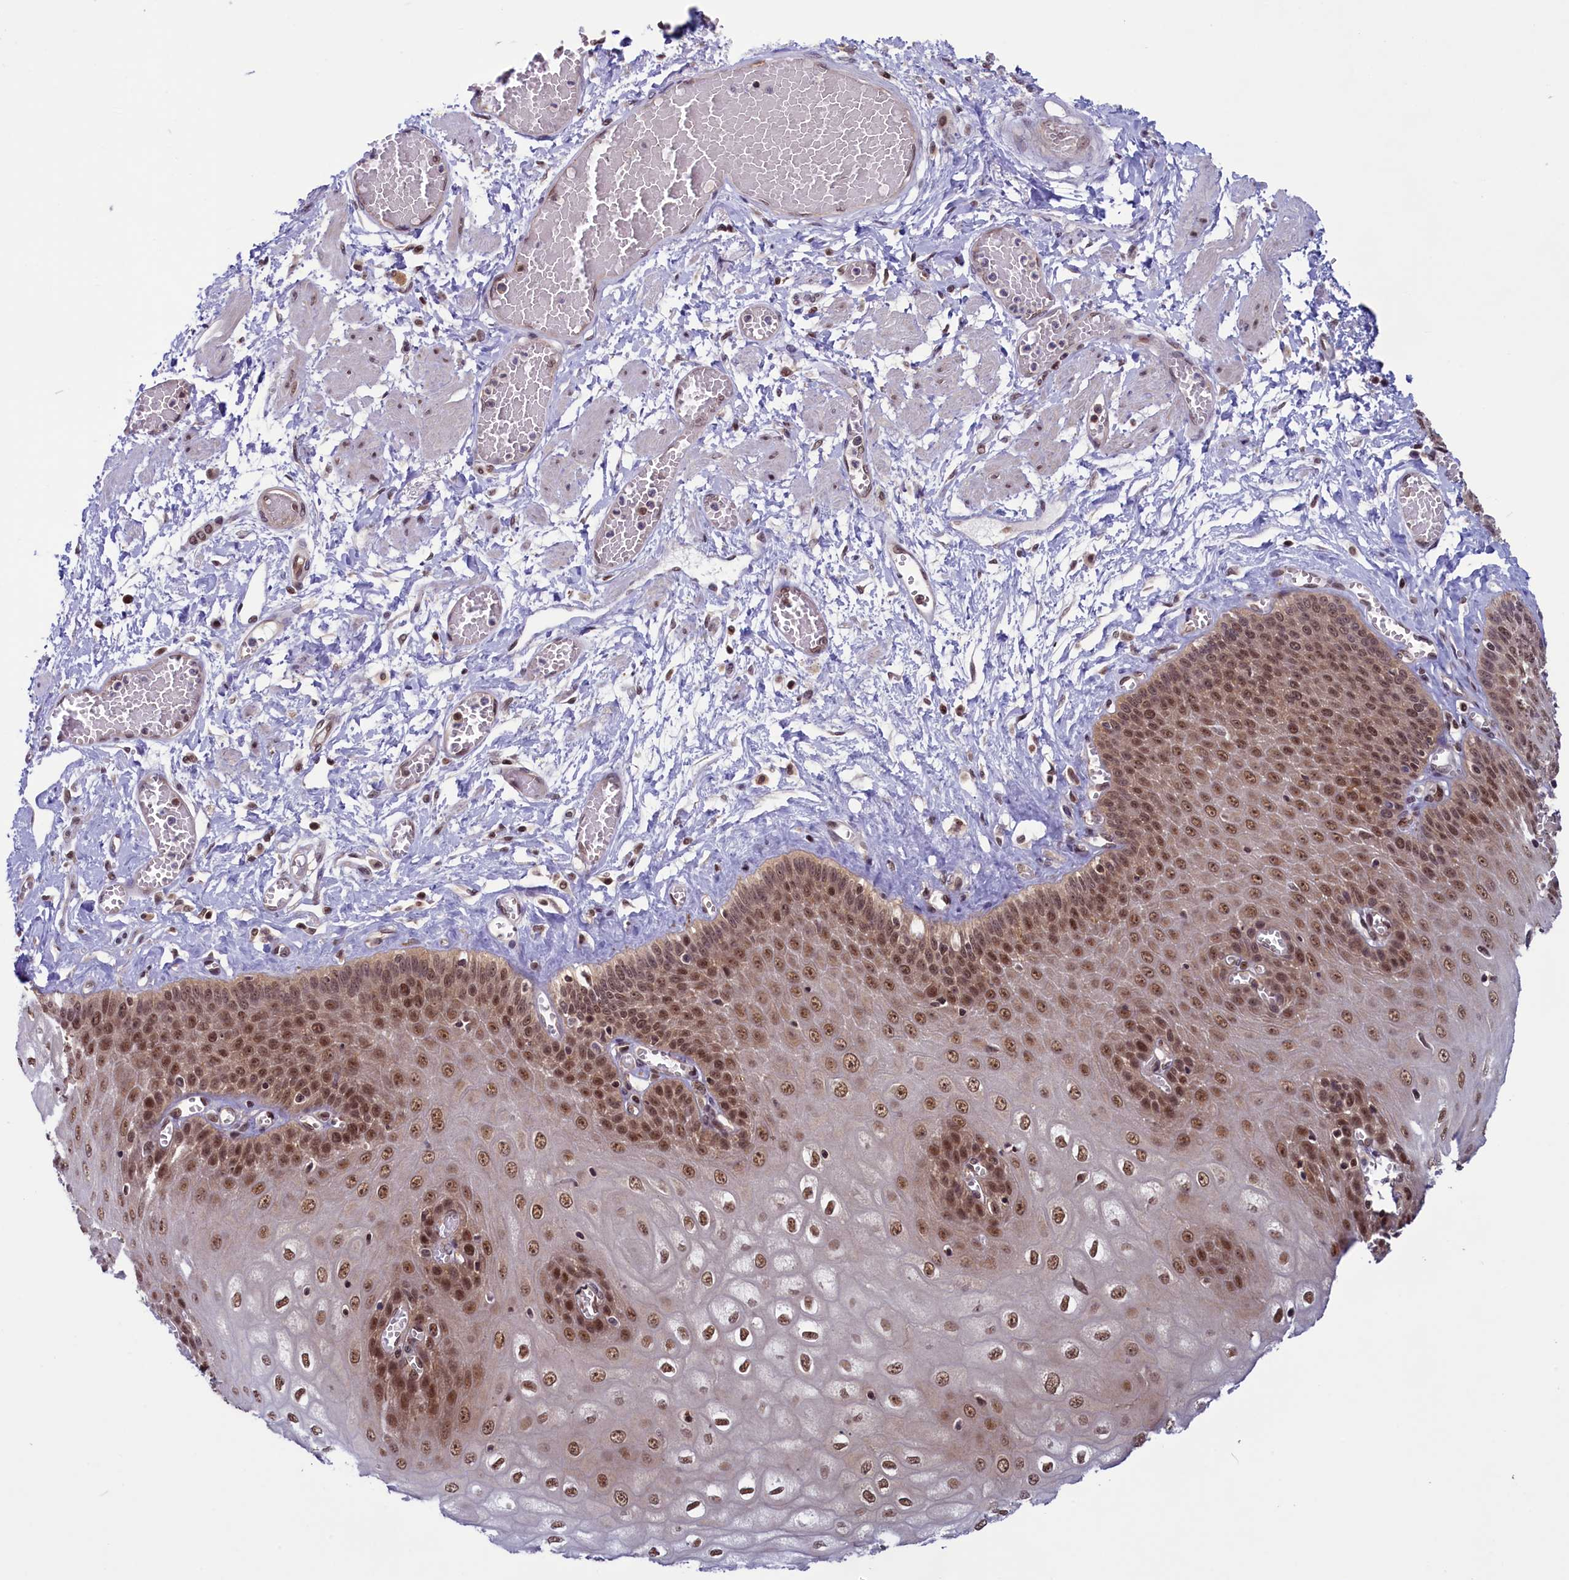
{"staining": {"intensity": "strong", "quantity": ">75%", "location": "nuclear"}, "tissue": "esophagus", "cell_type": "Squamous epithelial cells", "image_type": "normal", "snomed": [{"axis": "morphology", "description": "Normal tissue, NOS"}, {"axis": "topography", "description": "Esophagus"}], "caption": "Brown immunohistochemical staining in normal esophagus shows strong nuclear positivity in approximately >75% of squamous epithelial cells.", "gene": "SLC7A6OS", "patient": {"sex": "male", "age": 60}}